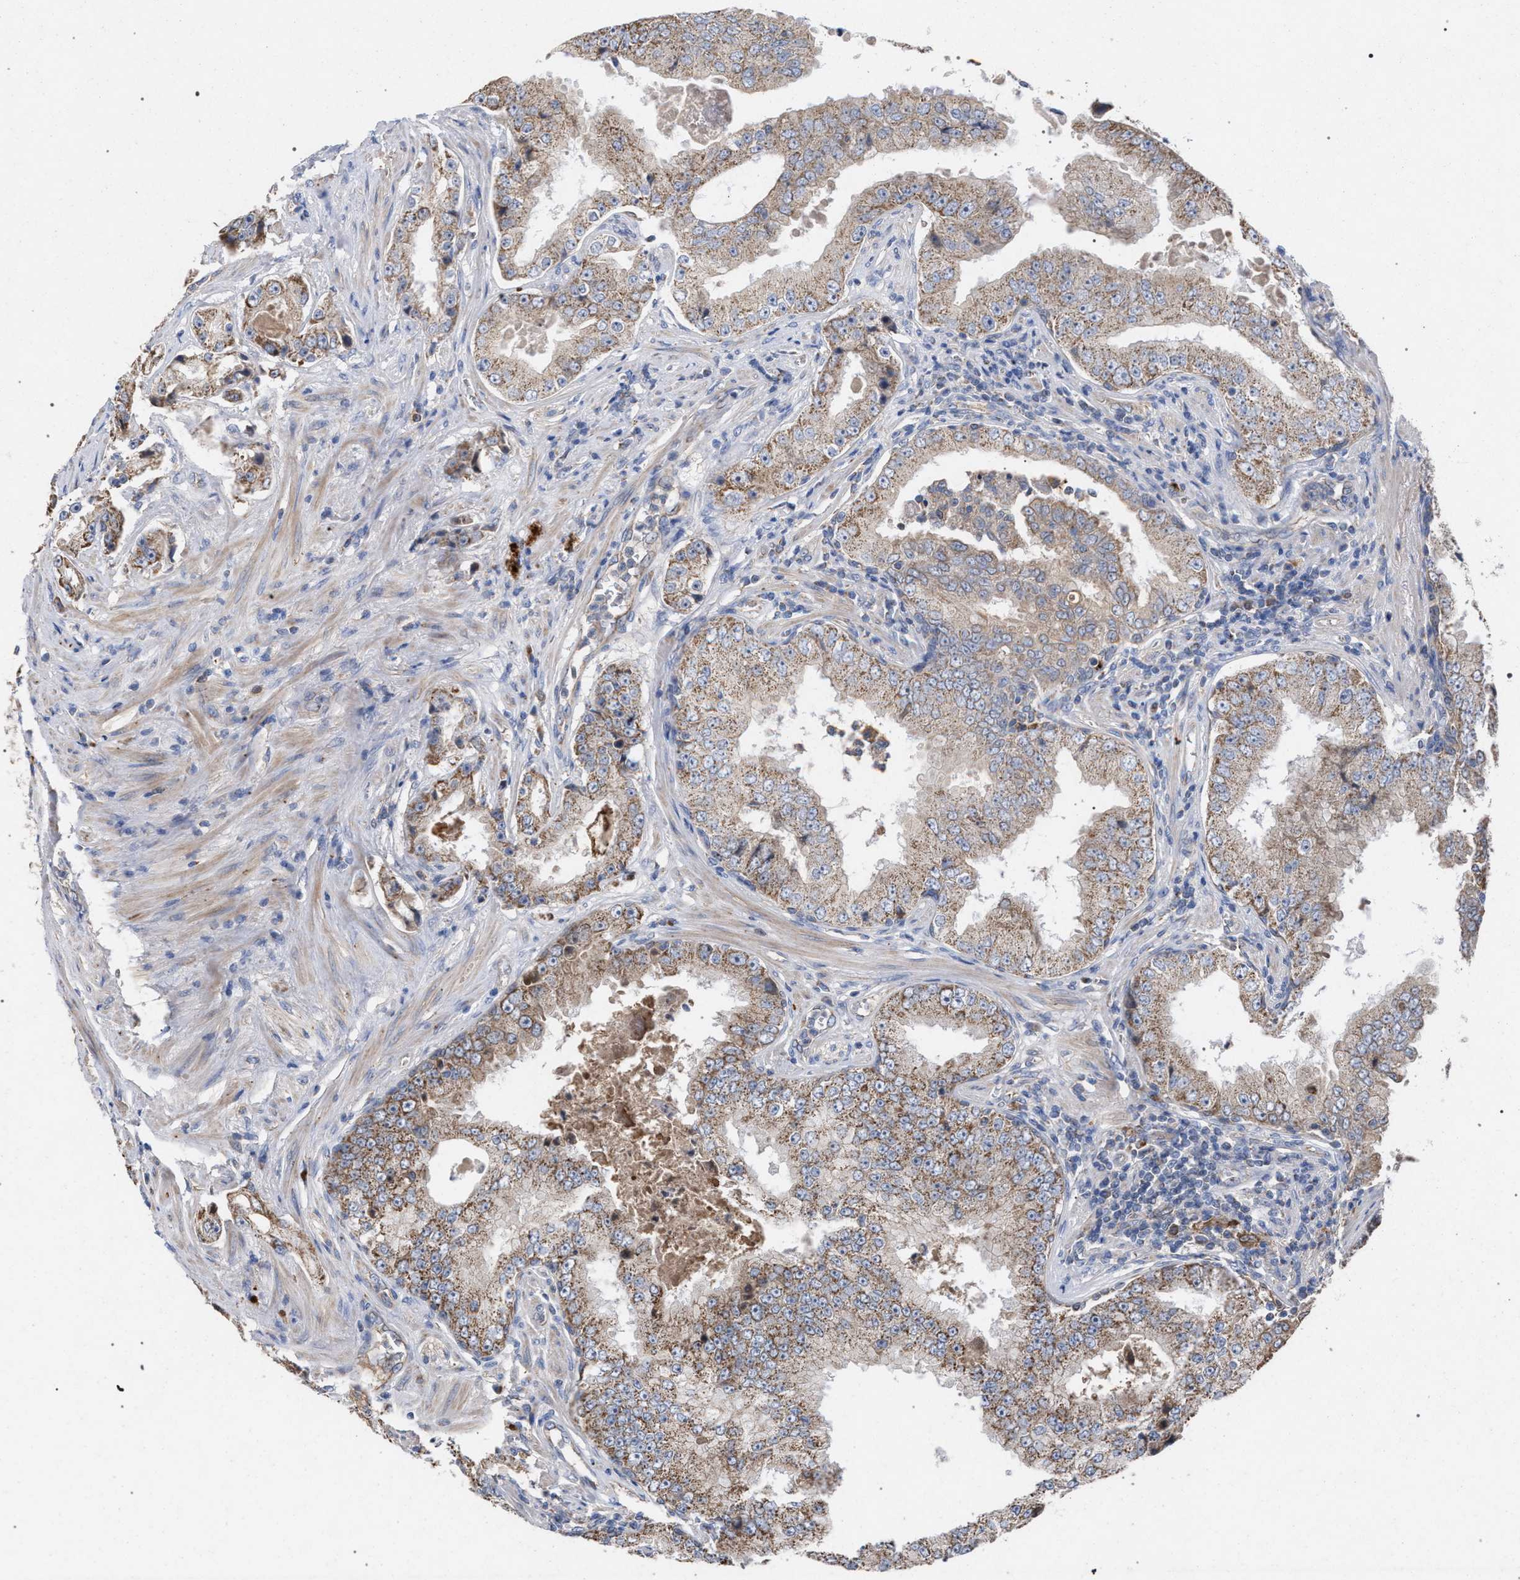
{"staining": {"intensity": "moderate", "quantity": "25%-75%", "location": "cytoplasmic/membranous"}, "tissue": "prostate cancer", "cell_type": "Tumor cells", "image_type": "cancer", "snomed": [{"axis": "morphology", "description": "Adenocarcinoma, High grade"}, {"axis": "topography", "description": "Prostate"}], "caption": "IHC staining of adenocarcinoma (high-grade) (prostate), which displays medium levels of moderate cytoplasmic/membranous positivity in about 25%-75% of tumor cells indicating moderate cytoplasmic/membranous protein expression. The staining was performed using DAB (3,3'-diaminobenzidine) (brown) for protein detection and nuclei were counterstained in hematoxylin (blue).", "gene": "BCL2L12", "patient": {"sex": "male", "age": 73}}